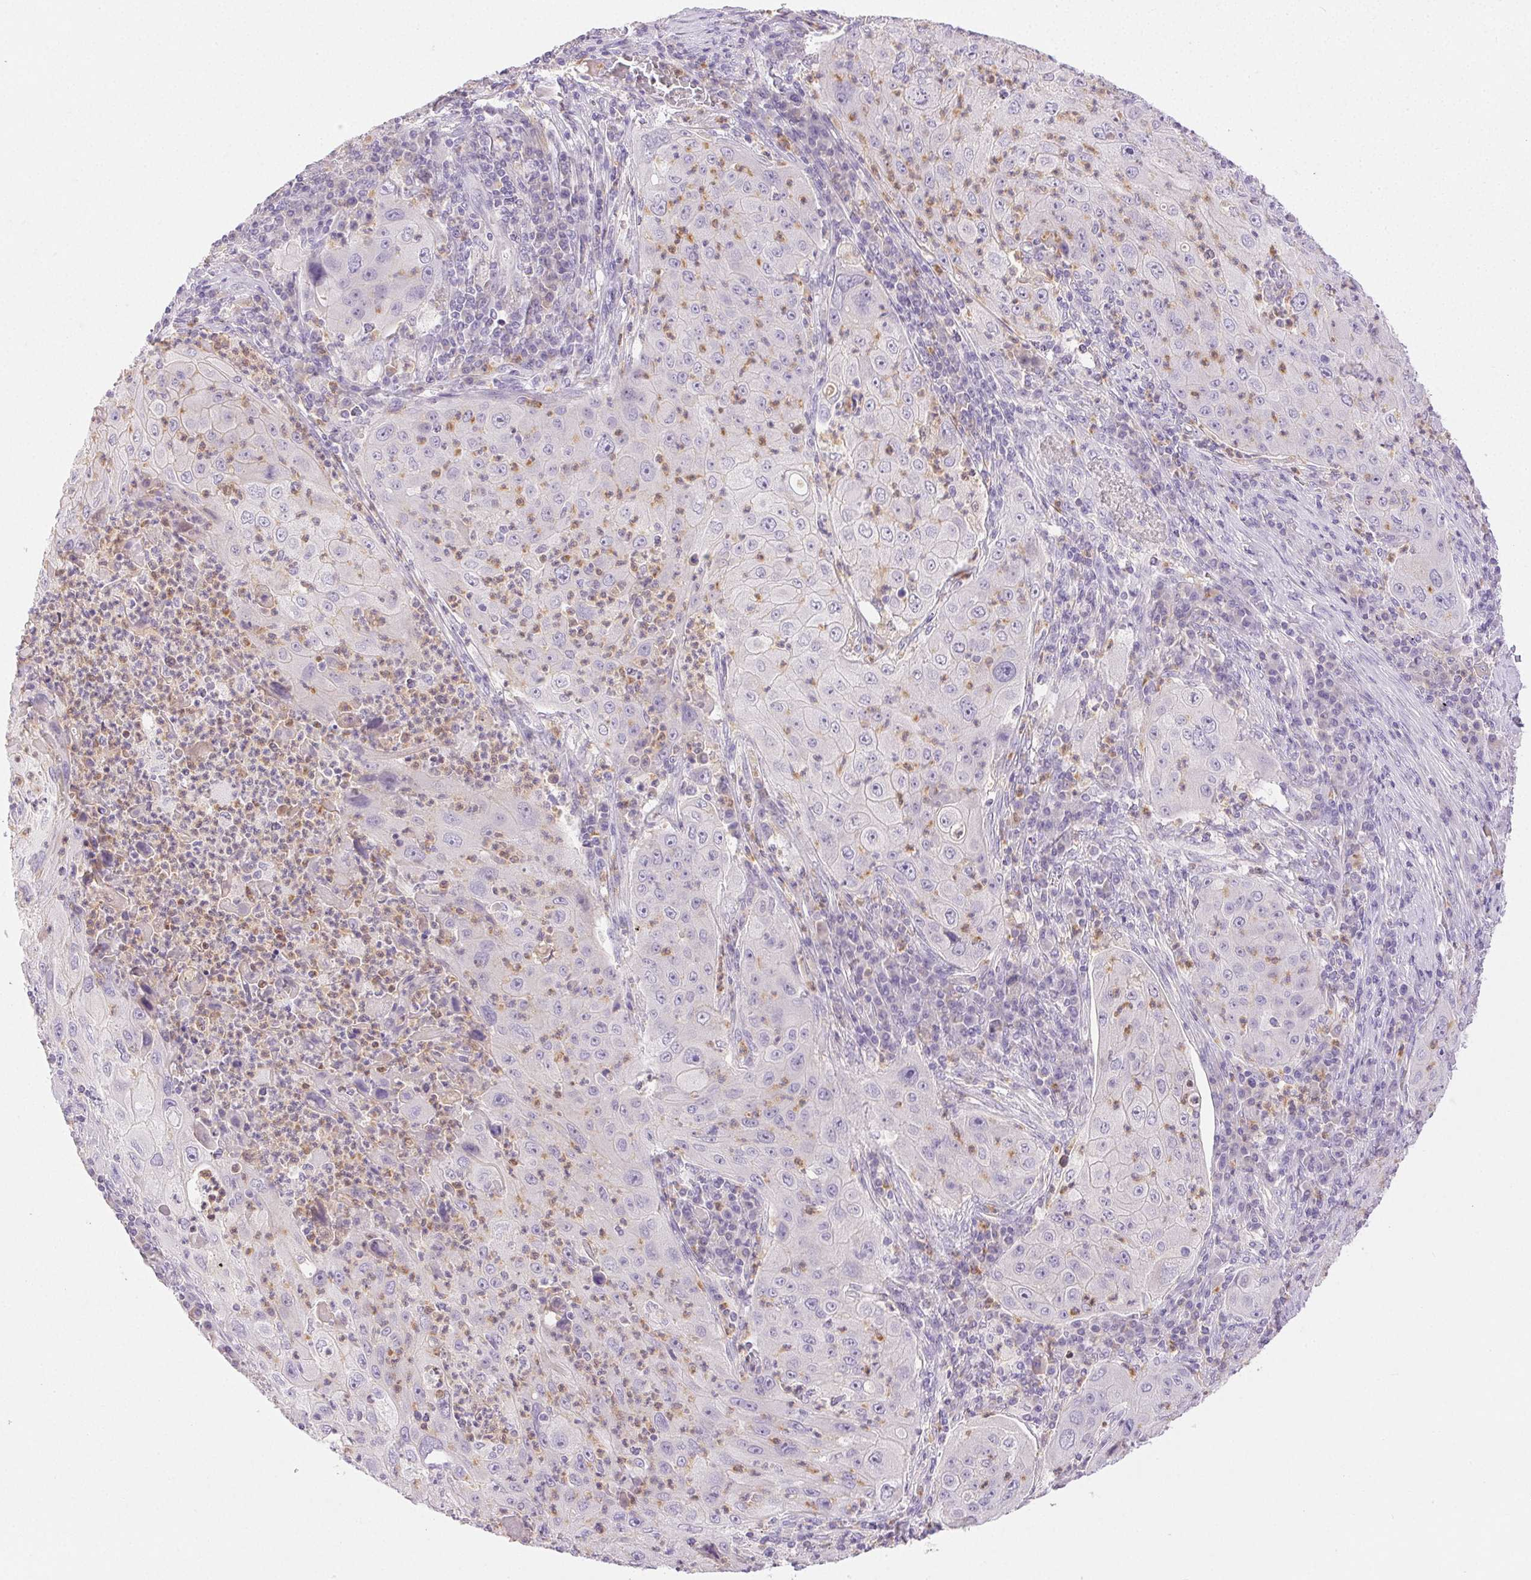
{"staining": {"intensity": "negative", "quantity": "none", "location": "none"}, "tissue": "lung cancer", "cell_type": "Tumor cells", "image_type": "cancer", "snomed": [{"axis": "morphology", "description": "Squamous cell carcinoma, NOS"}, {"axis": "topography", "description": "Lung"}], "caption": "Immunohistochemistry of human squamous cell carcinoma (lung) displays no expression in tumor cells. Nuclei are stained in blue.", "gene": "EMX2", "patient": {"sex": "female", "age": 59}}